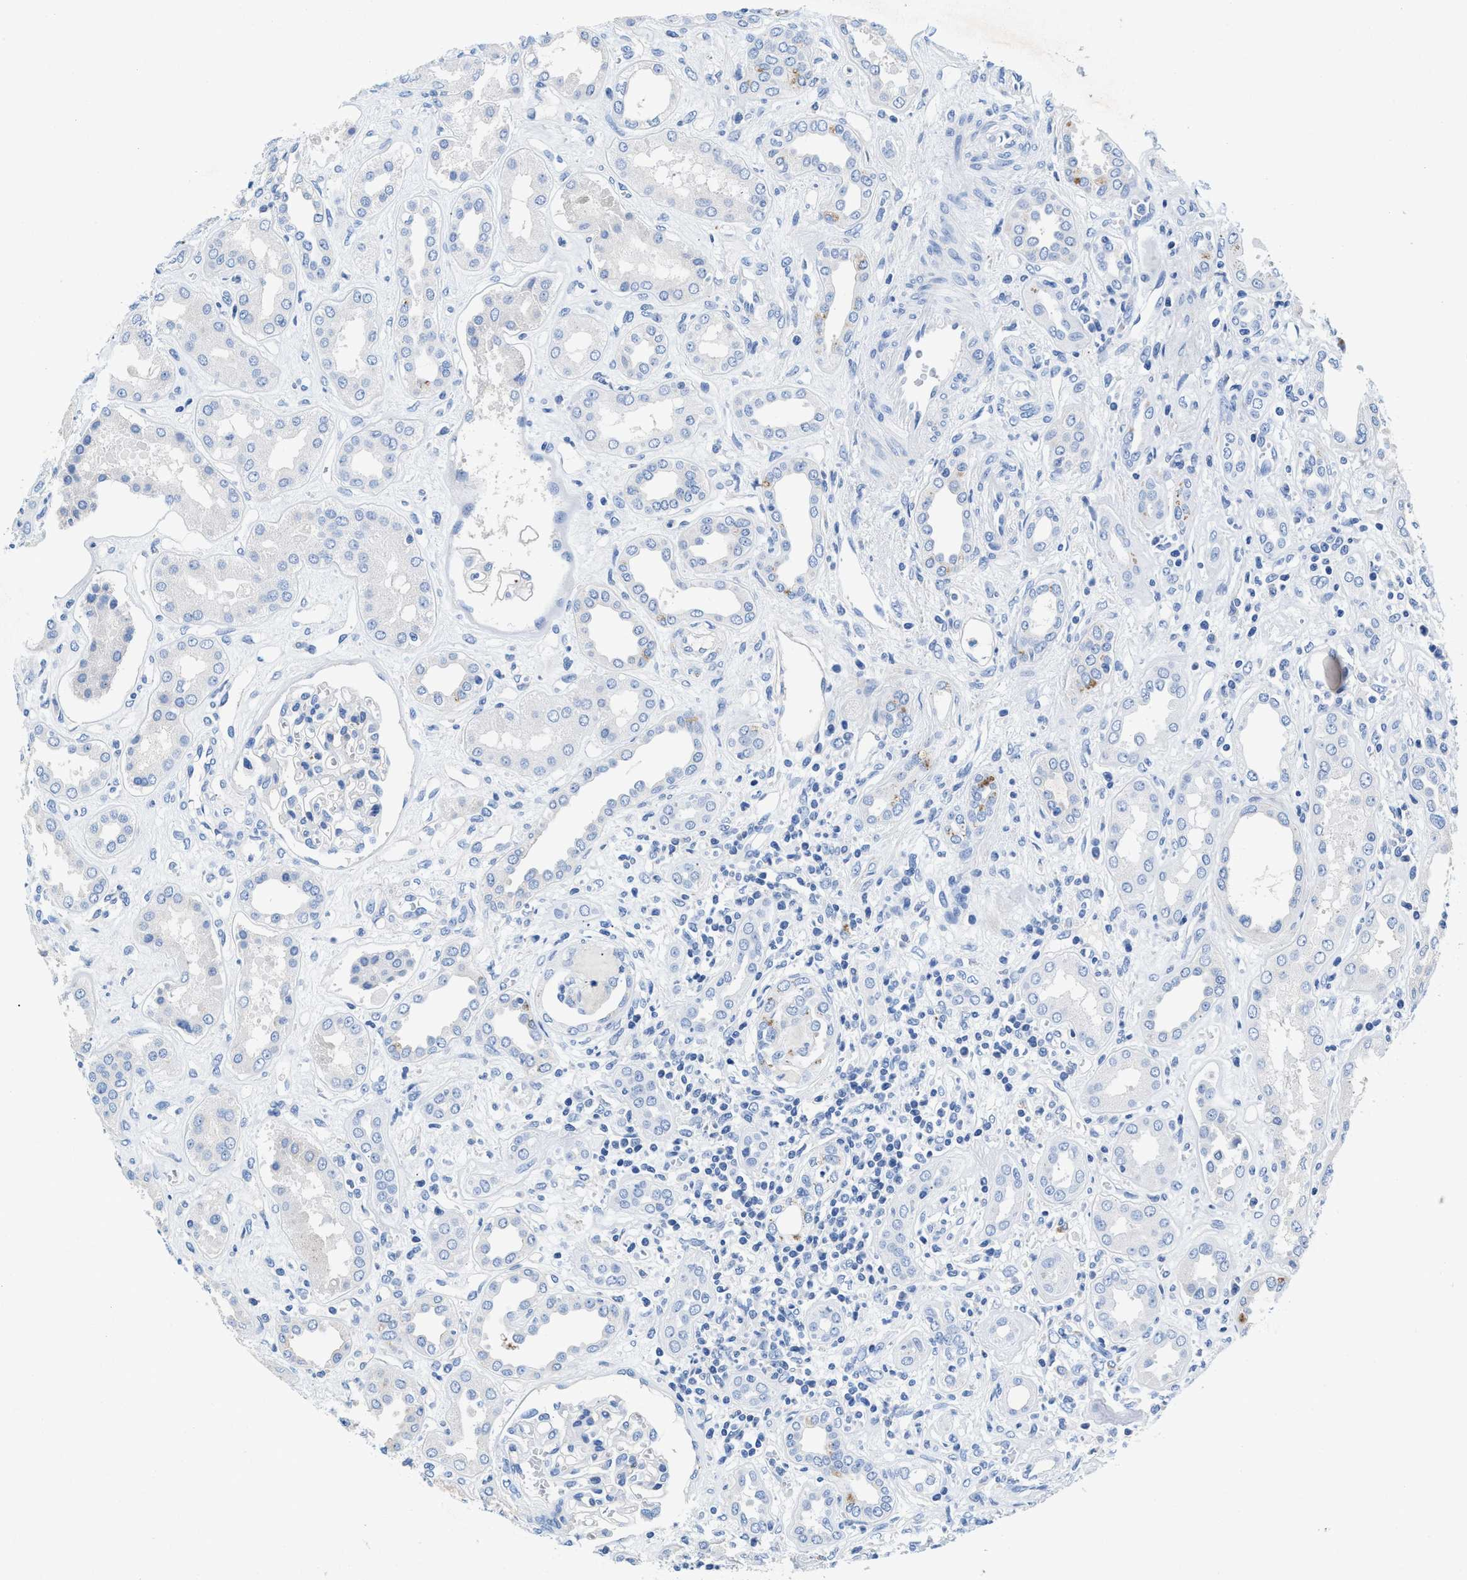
{"staining": {"intensity": "negative", "quantity": "none", "location": "none"}, "tissue": "kidney", "cell_type": "Cells in glomeruli", "image_type": "normal", "snomed": [{"axis": "morphology", "description": "Normal tissue, NOS"}, {"axis": "topography", "description": "Kidney"}], "caption": "Human kidney stained for a protein using IHC demonstrates no positivity in cells in glomeruli.", "gene": "SLFN13", "patient": {"sex": "male", "age": 59}}